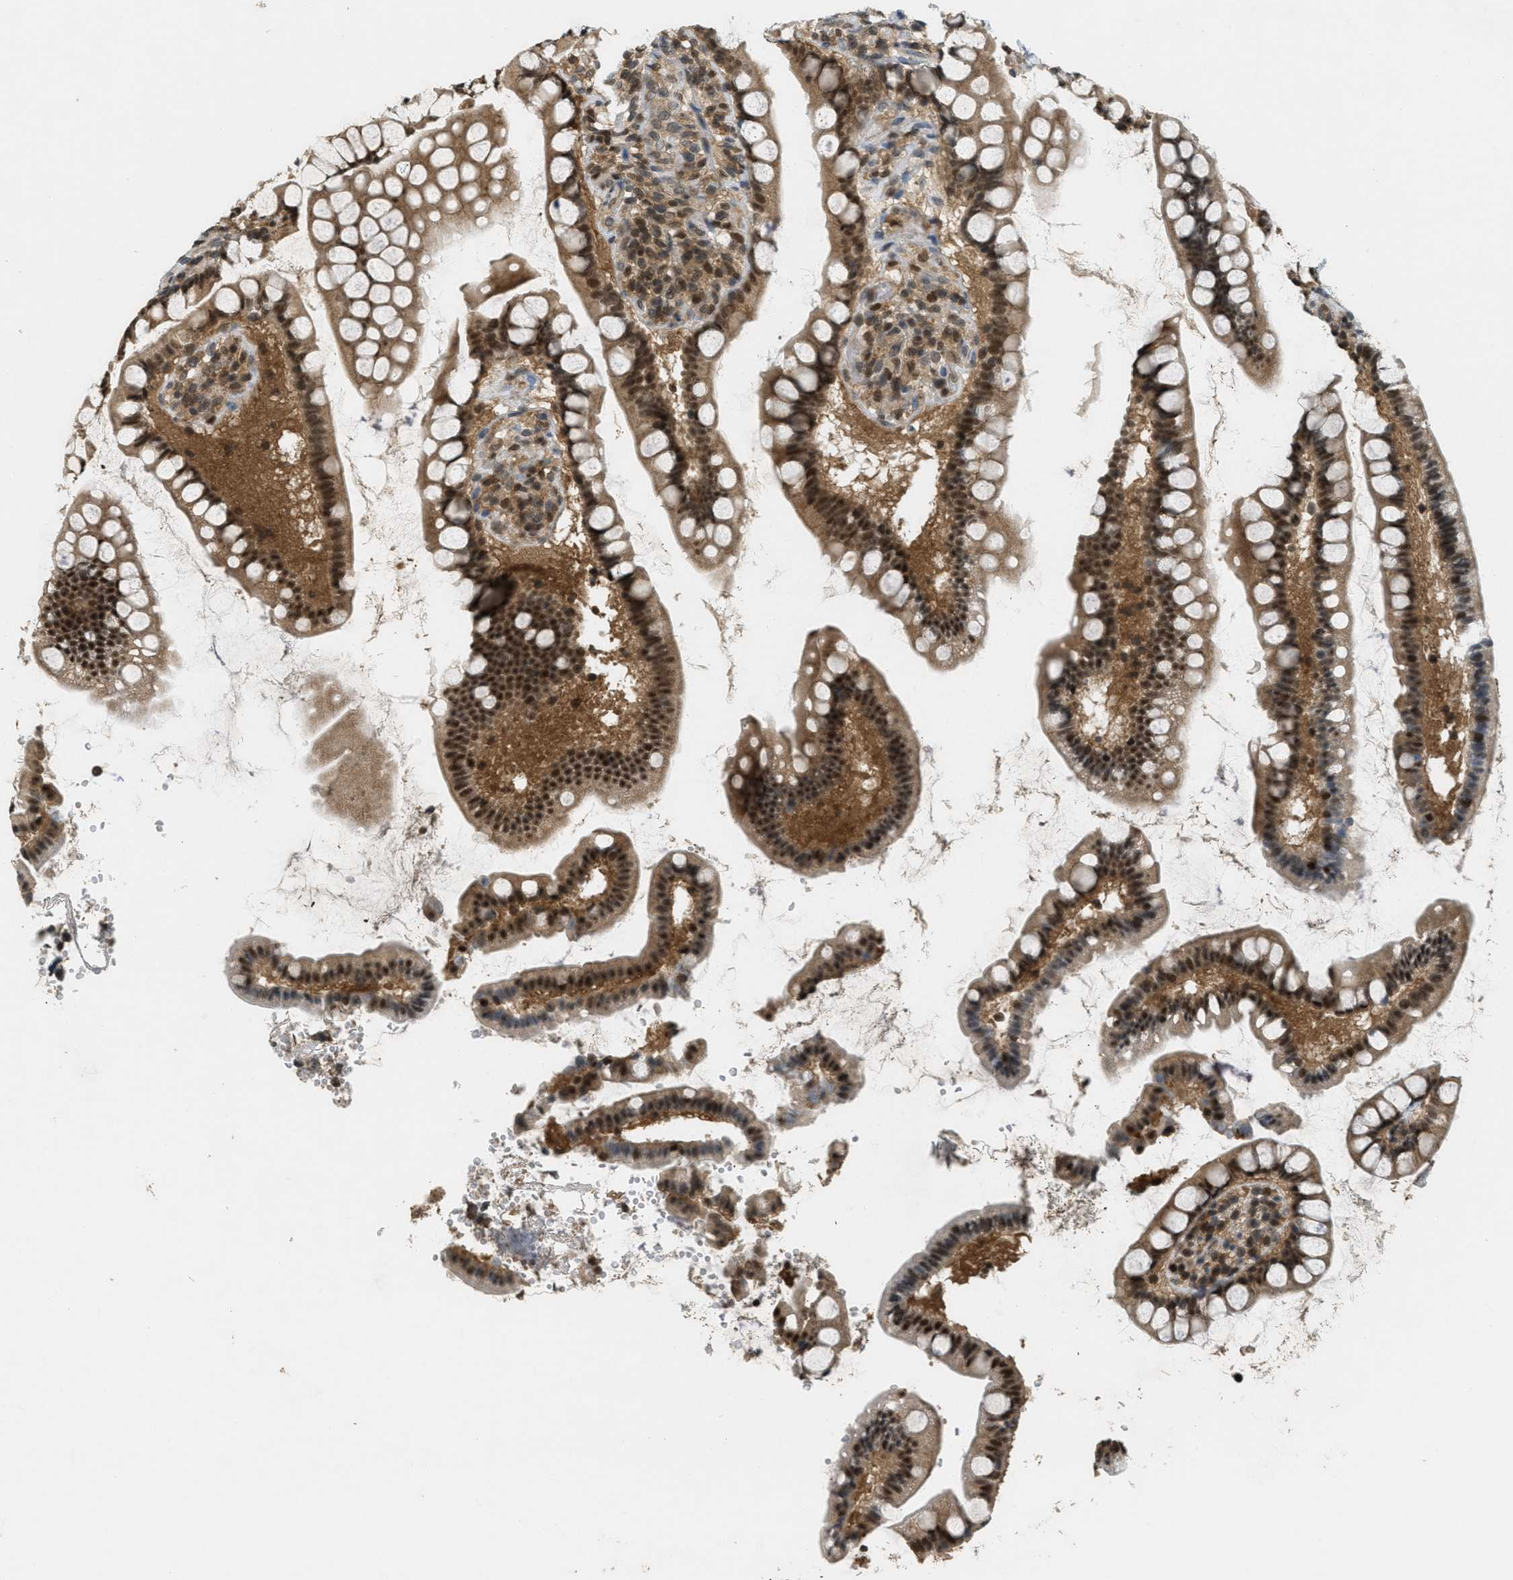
{"staining": {"intensity": "moderate", "quantity": ">75%", "location": "cytoplasmic/membranous,nuclear"}, "tissue": "small intestine", "cell_type": "Glandular cells", "image_type": "normal", "snomed": [{"axis": "morphology", "description": "Normal tissue, NOS"}, {"axis": "topography", "description": "Small intestine"}], "caption": "Glandular cells exhibit moderate cytoplasmic/membranous,nuclear staining in approximately >75% of cells in benign small intestine. (Brightfield microscopy of DAB IHC at high magnification).", "gene": "DNAJB1", "patient": {"sex": "female", "age": 84}}